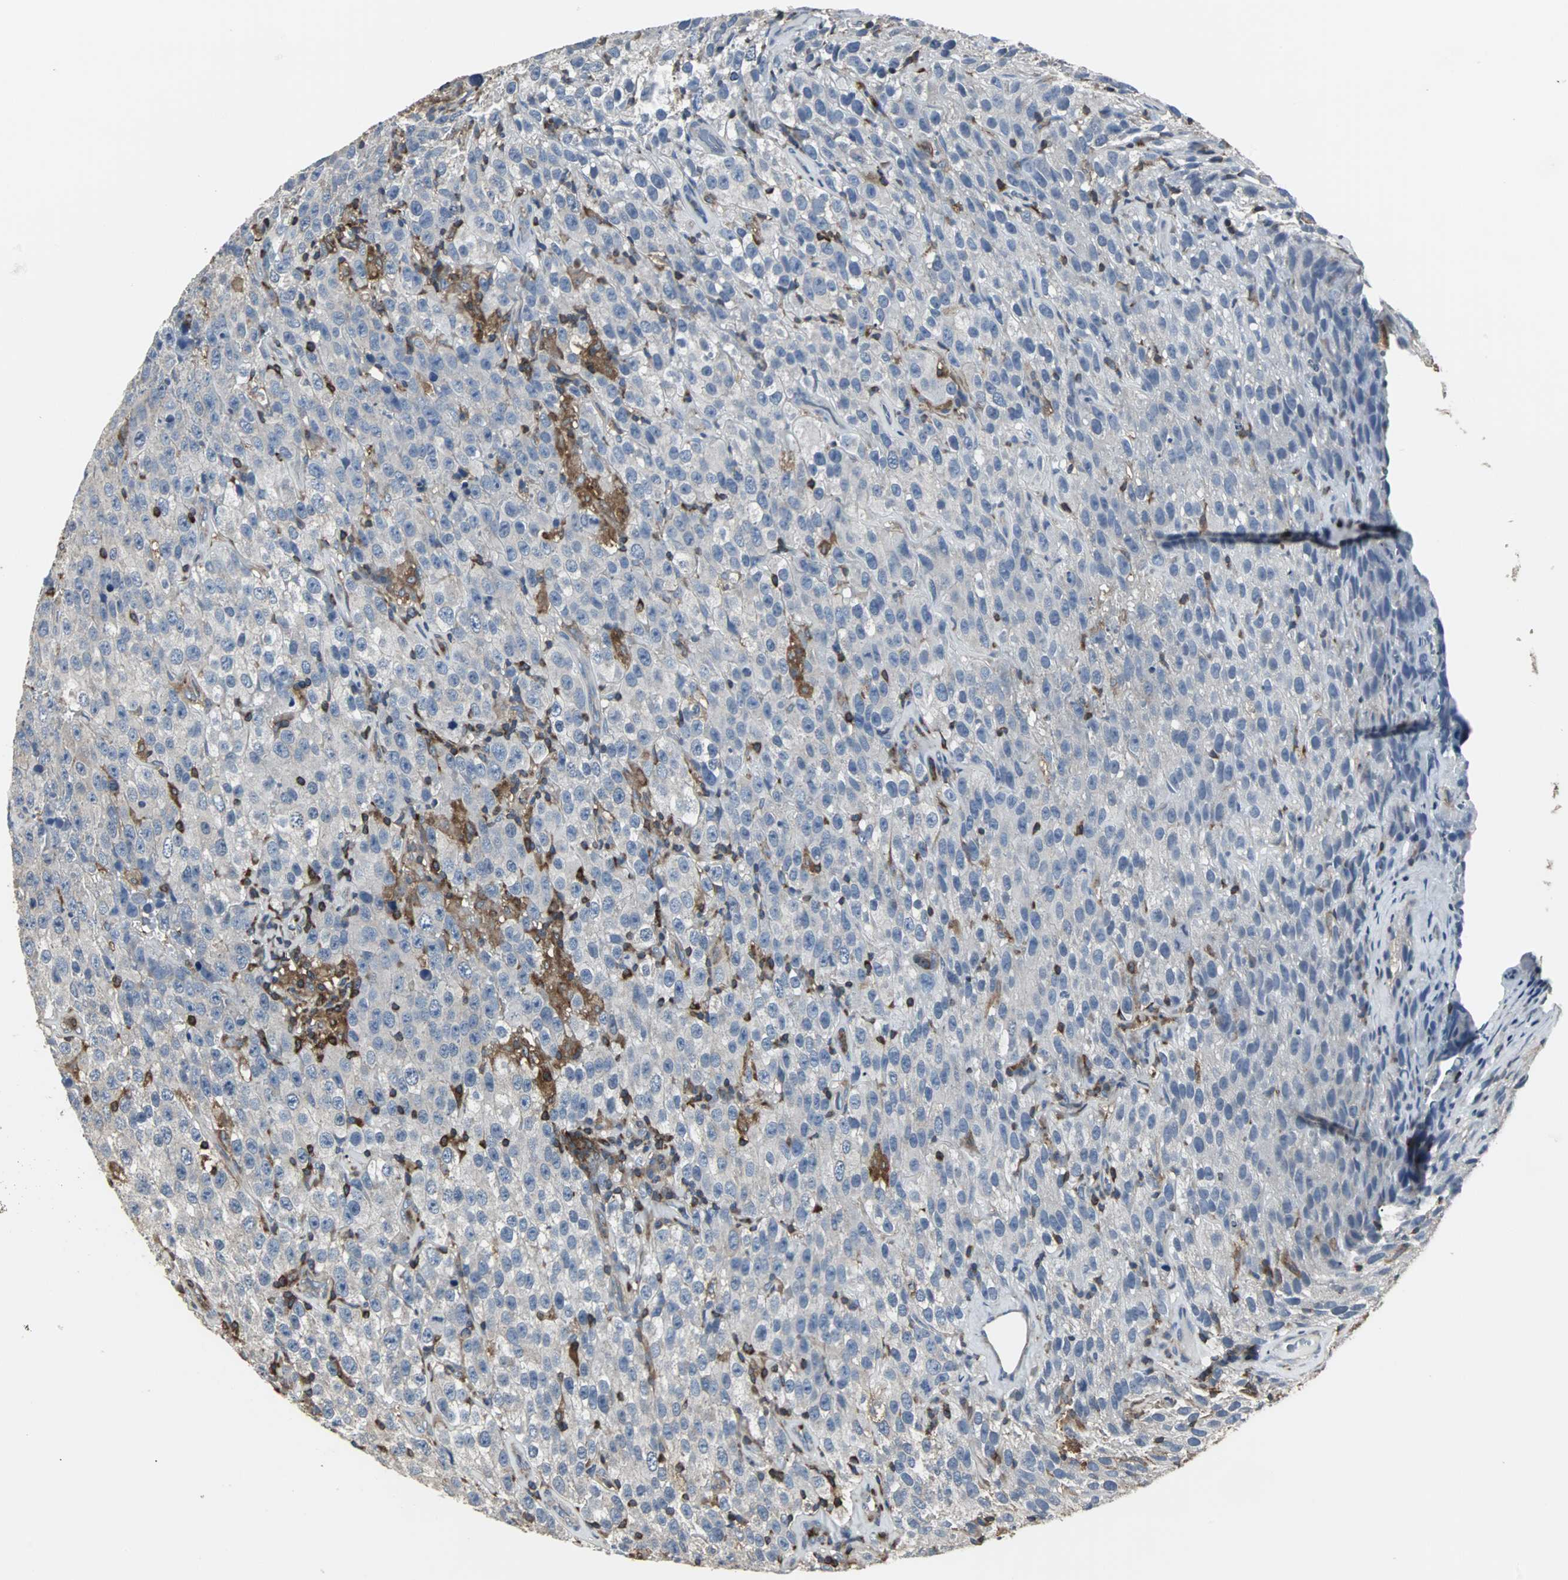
{"staining": {"intensity": "negative", "quantity": "none", "location": "none"}, "tissue": "testis cancer", "cell_type": "Tumor cells", "image_type": "cancer", "snomed": [{"axis": "morphology", "description": "Seminoma, NOS"}, {"axis": "topography", "description": "Testis"}], "caption": "The image reveals no staining of tumor cells in seminoma (testis).", "gene": "LRRFIP1", "patient": {"sex": "male", "age": 52}}